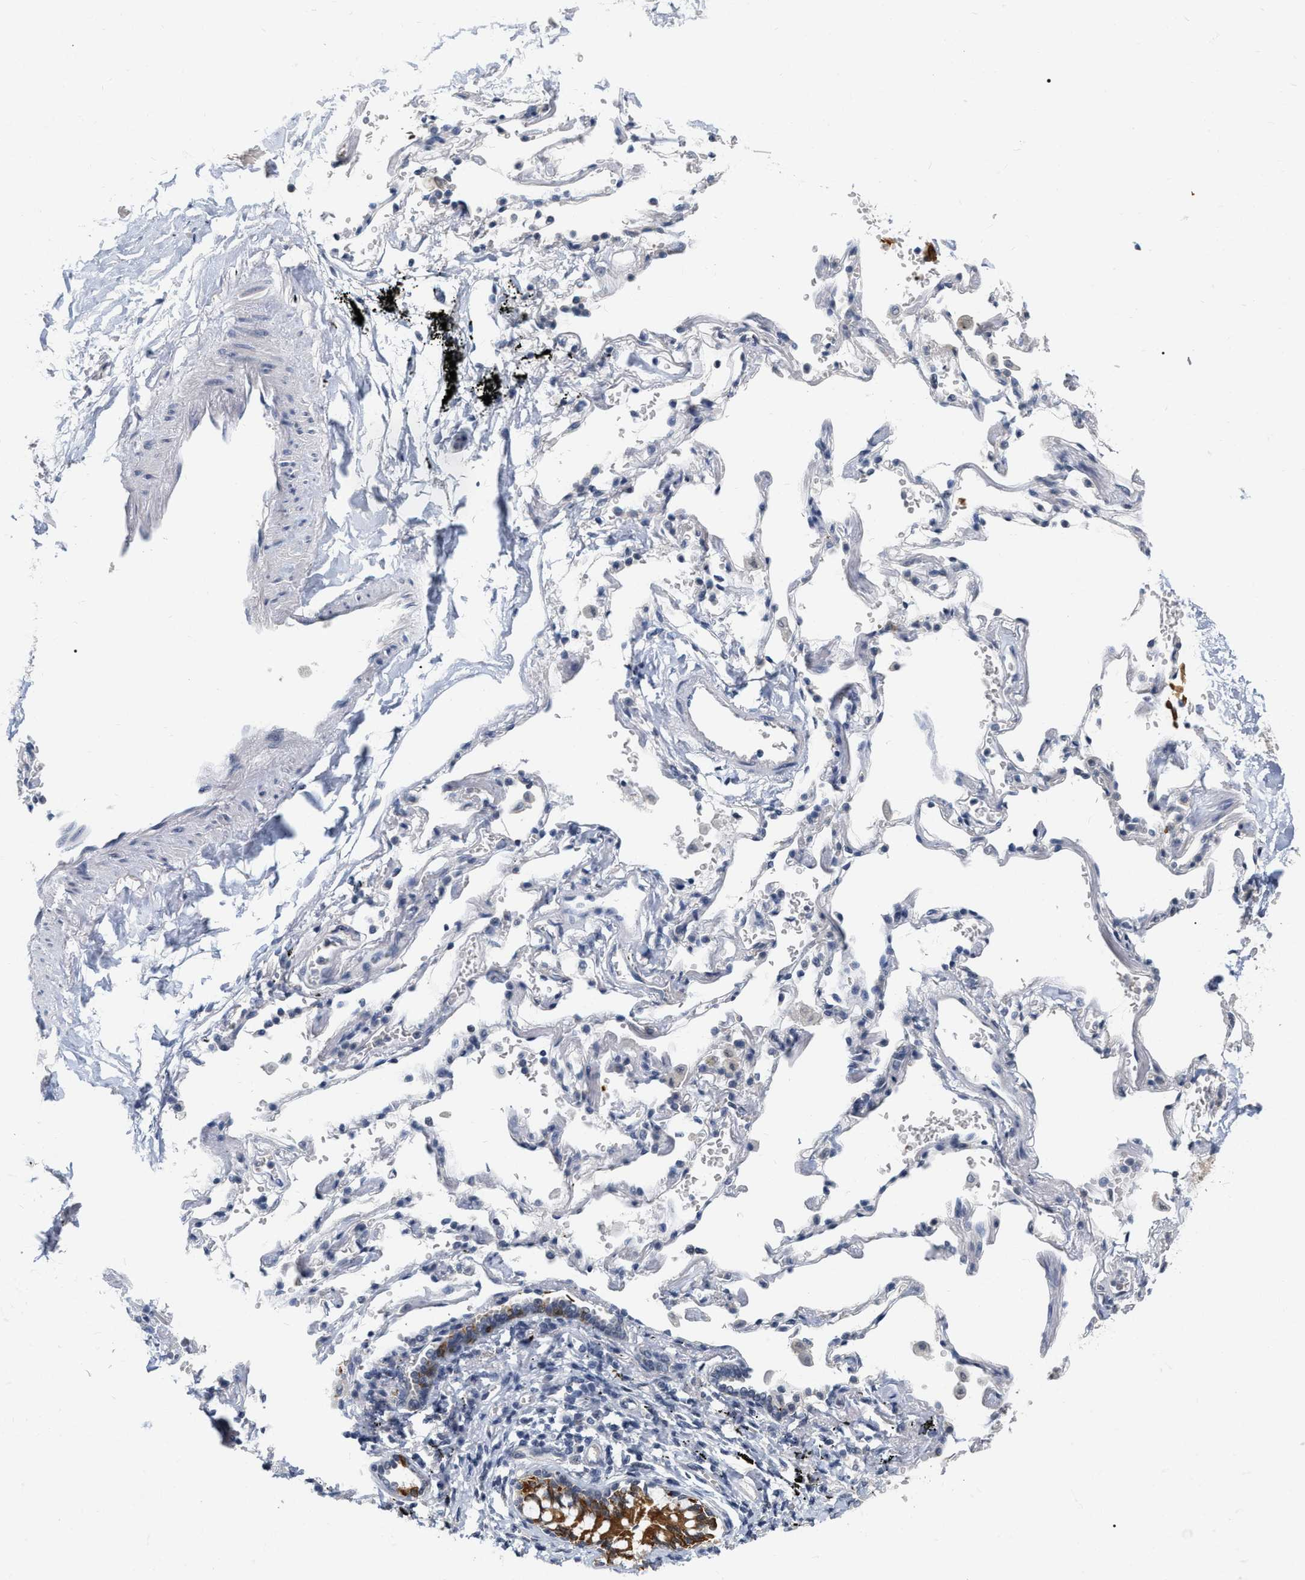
{"staining": {"intensity": "negative", "quantity": "none", "location": "none"}, "tissue": "adipose tissue", "cell_type": "Adipocytes", "image_type": "normal", "snomed": [{"axis": "morphology", "description": "Normal tissue, NOS"}, {"axis": "topography", "description": "Cartilage tissue"}, {"axis": "topography", "description": "Lung"}], "caption": "High magnification brightfield microscopy of unremarkable adipose tissue stained with DAB (3,3'-diaminobenzidine) (brown) and counterstained with hematoxylin (blue): adipocytes show no significant expression. (DAB (3,3'-diaminobenzidine) immunohistochemistry visualized using brightfield microscopy, high magnification).", "gene": "RUVBL1", "patient": {"sex": "female", "age": 77}}